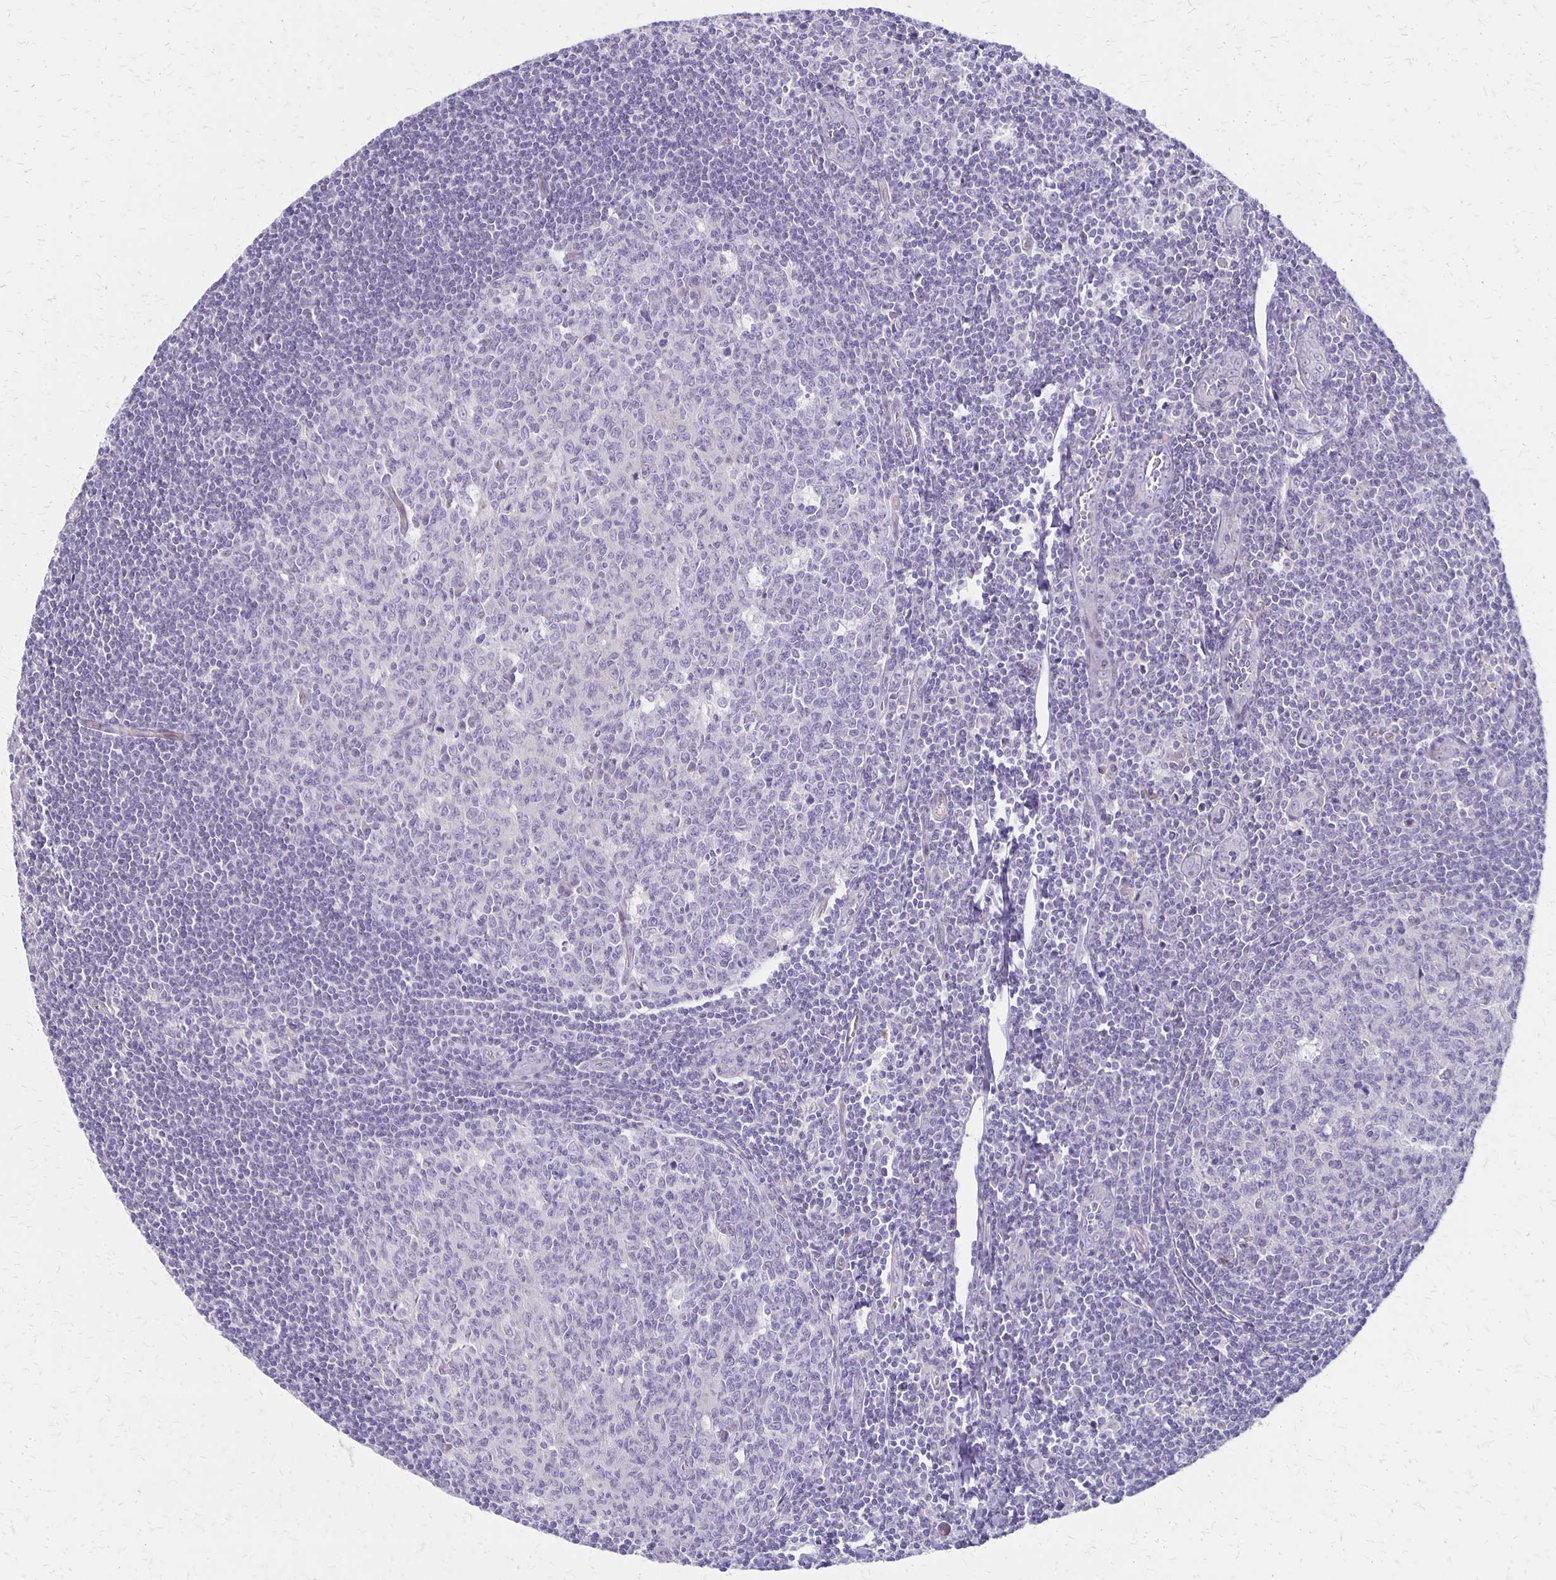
{"staining": {"intensity": "negative", "quantity": "none", "location": "none"}, "tissue": "tonsil", "cell_type": "Germinal center cells", "image_type": "normal", "snomed": [{"axis": "morphology", "description": "Normal tissue, NOS"}, {"axis": "topography", "description": "Tonsil"}], "caption": "Tonsil stained for a protein using IHC exhibits no staining germinal center cells.", "gene": "HOMER1", "patient": {"sex": "male", "age": 27}}